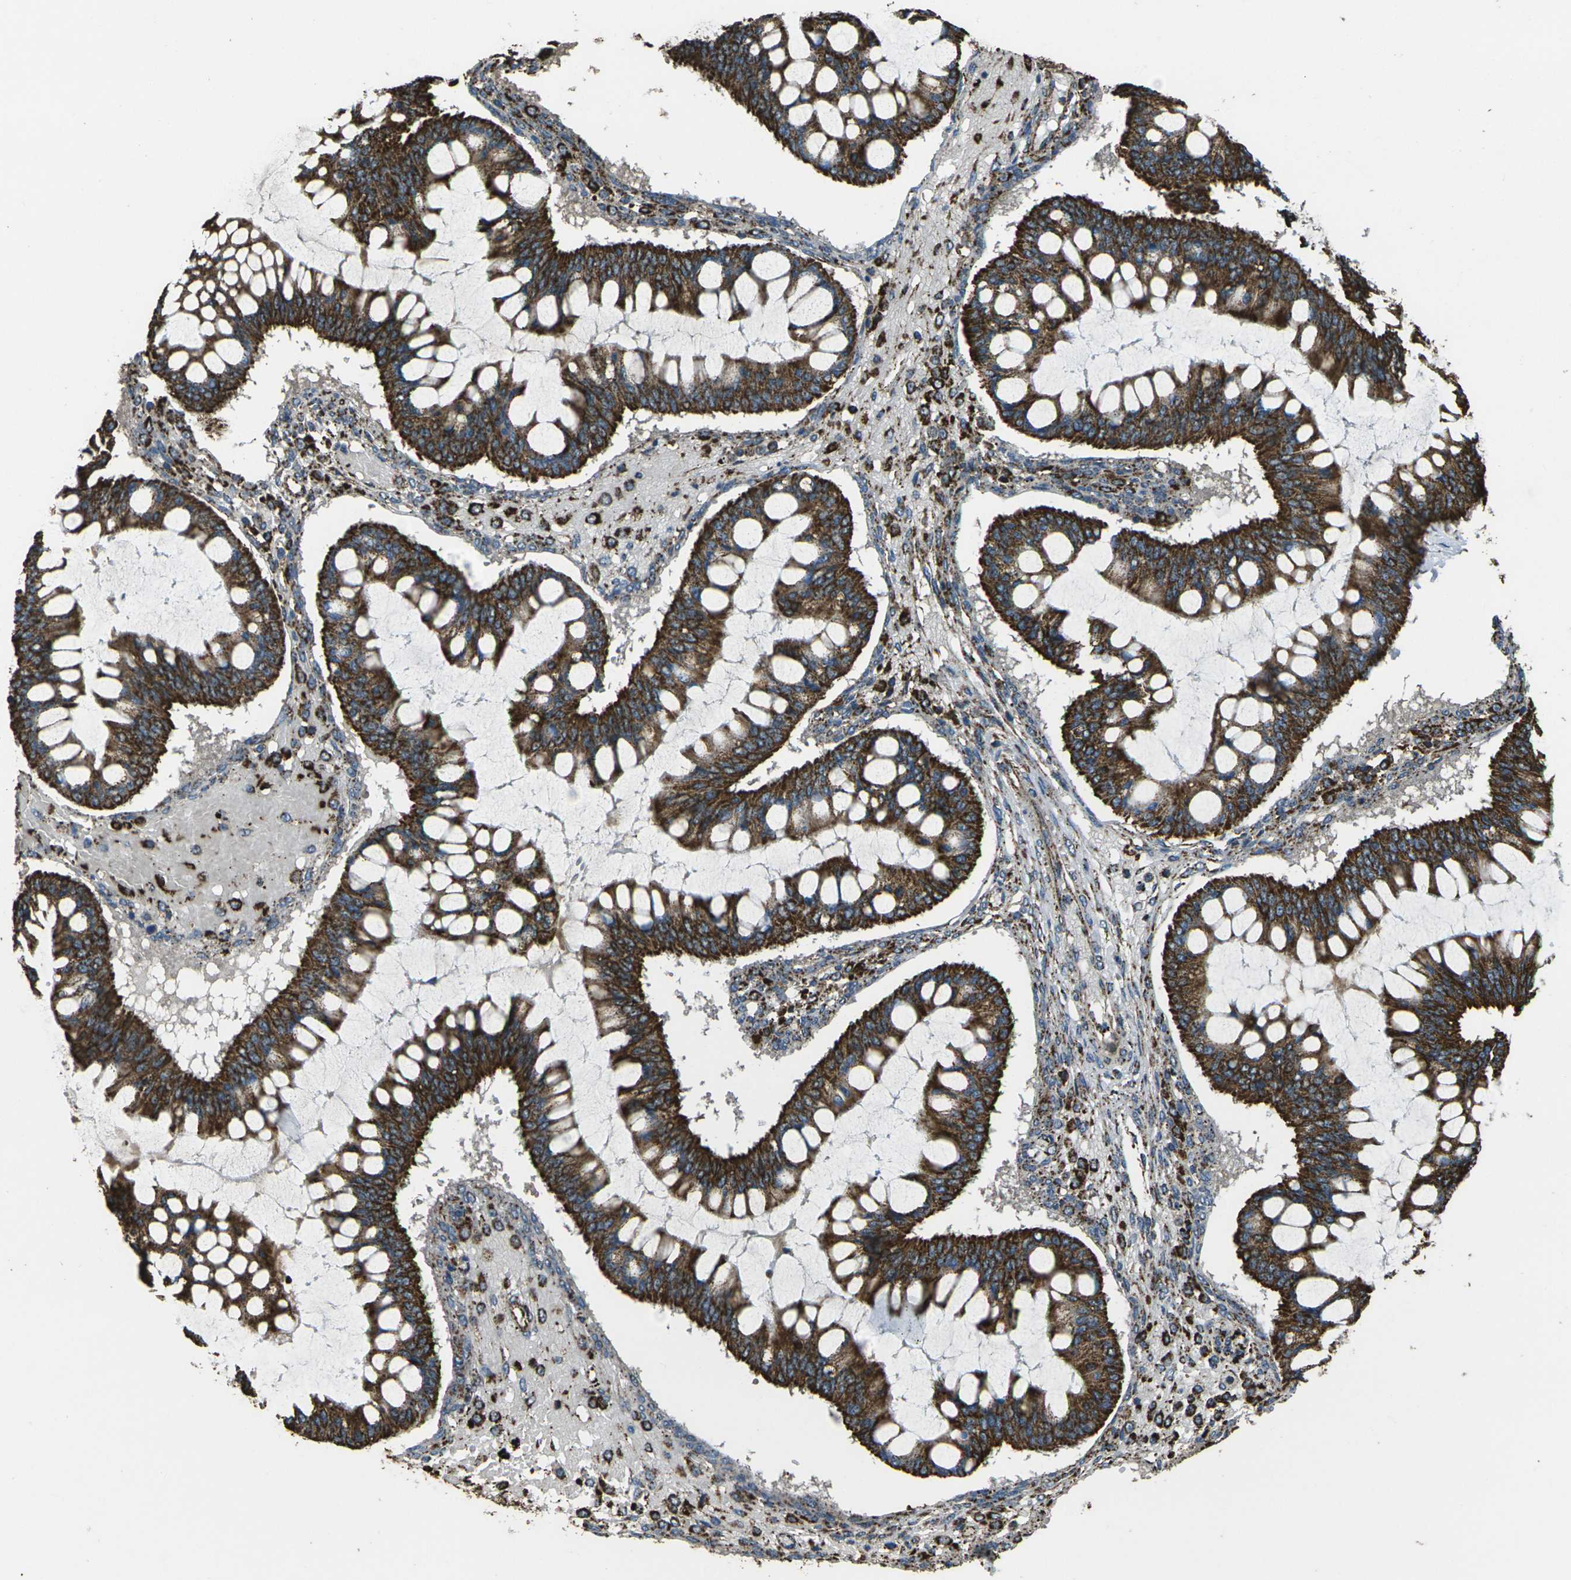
{"staining": {"intensity": "strong", "quantity": ">75%", "location": "cytoplasmic/membranous"}, "tissue": "ovarian cancer", "cell_type": "Tumor cells", "image_type": "cancer", "snomed": [{"axis": "morphology", "description": "Cystadenocarcinoma, mucinous, NOS"}, {"axis": "topography", "description": "Ovary"}], "caption": "Ovarian mucinous cystadenocarcinoma tissue shows strong cytoplasmic/membranous positivity in about >75% of tumor cells", "gene": "KLHL5", "patient": {"sex": "female", "age": 73}}